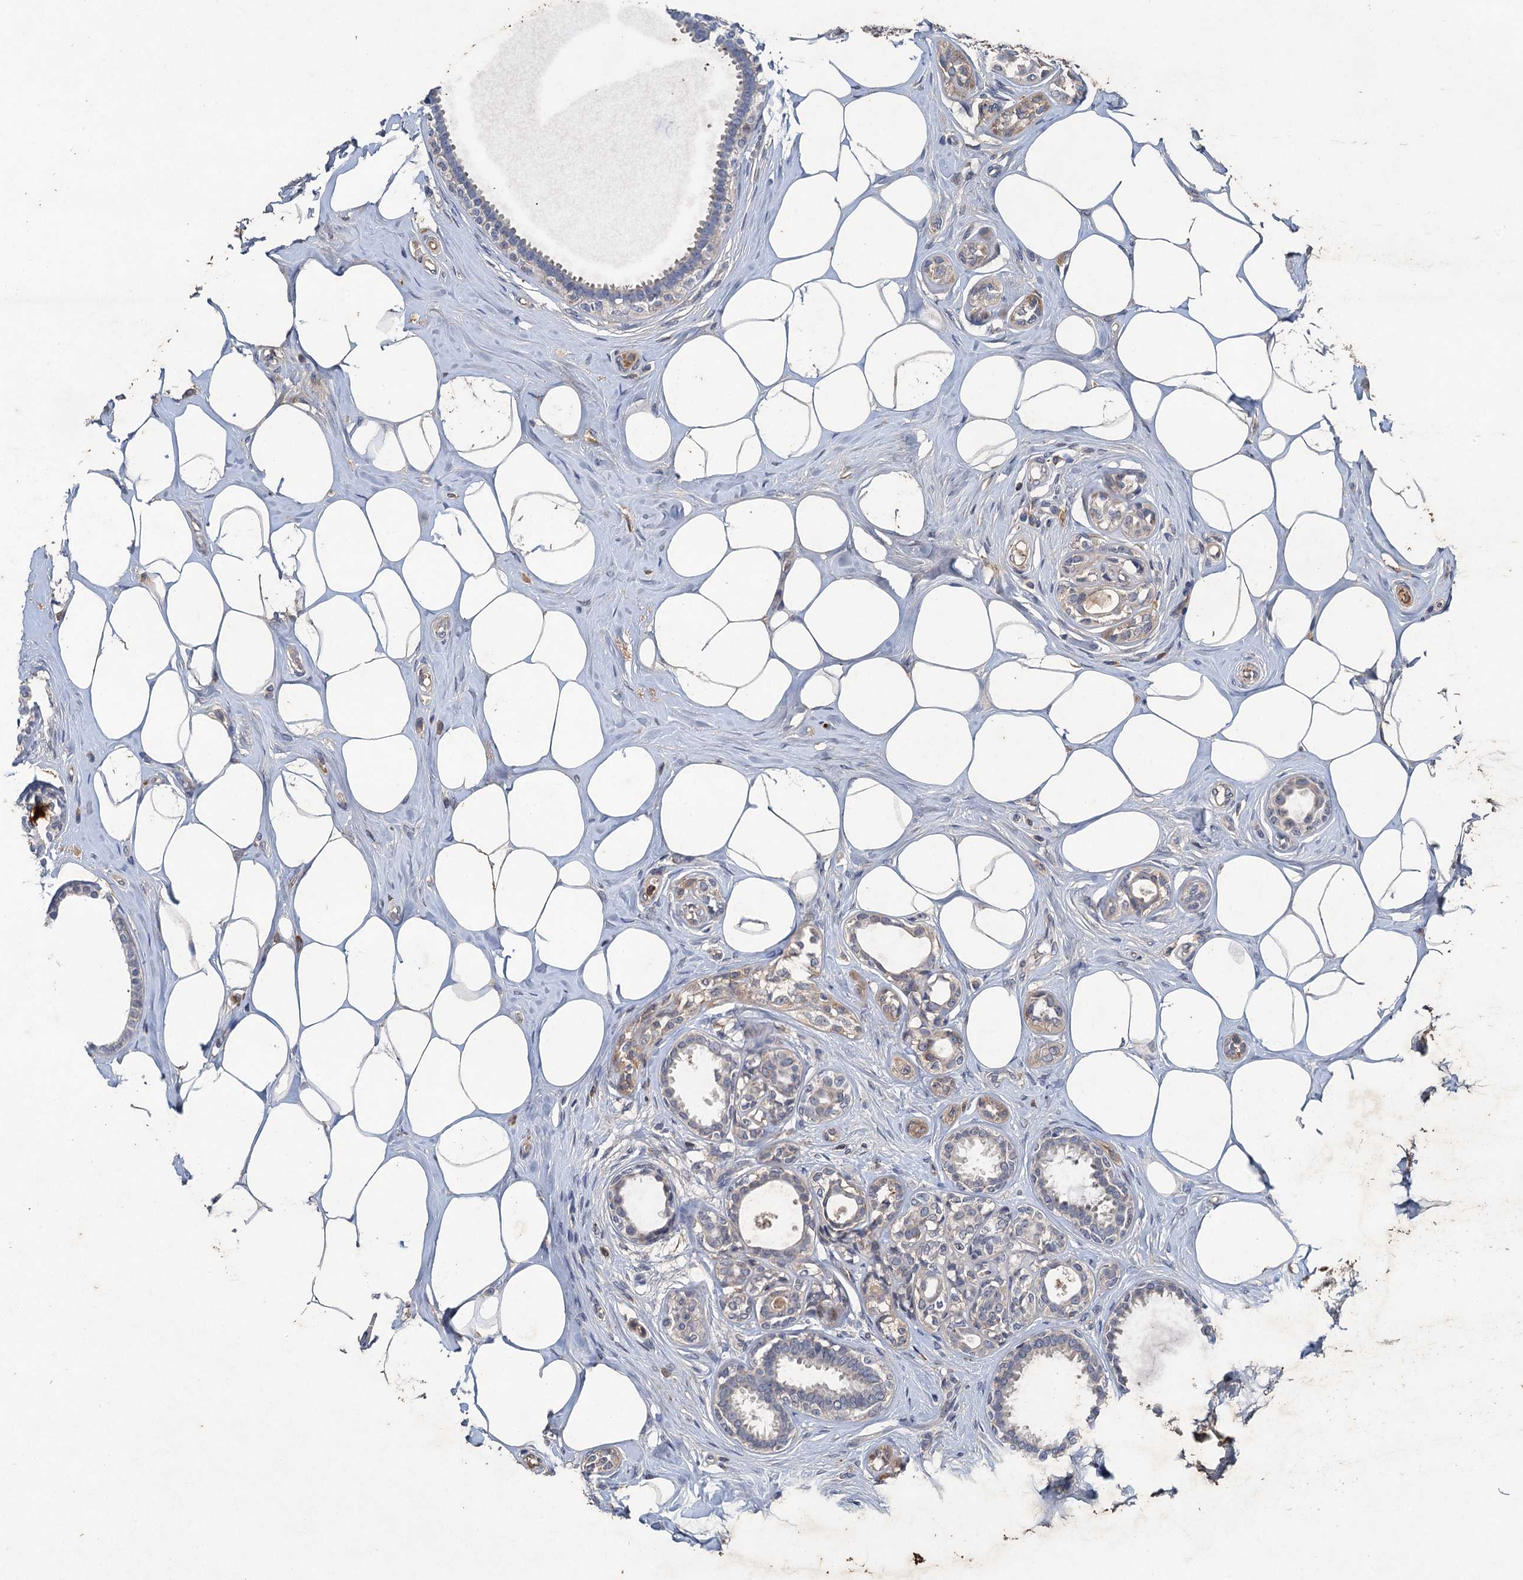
{"staining": {"intensity": "negative", "quantity": "none", "location": "none"}, "tissue": "breast cancer", "cell_type": "Tumor cells", "image_type": "cancer", "snomed": [{"axis": "morphology", "description": "Lobular carcinoma"}, {"axis": "topography", "description": "Breast"}], "caption": "There is no significant positivity in tumor cells of breast cancer (lobular carcinoma).", "gene": "TPCN1", "patient": {"sex": "female", "age": 51}}